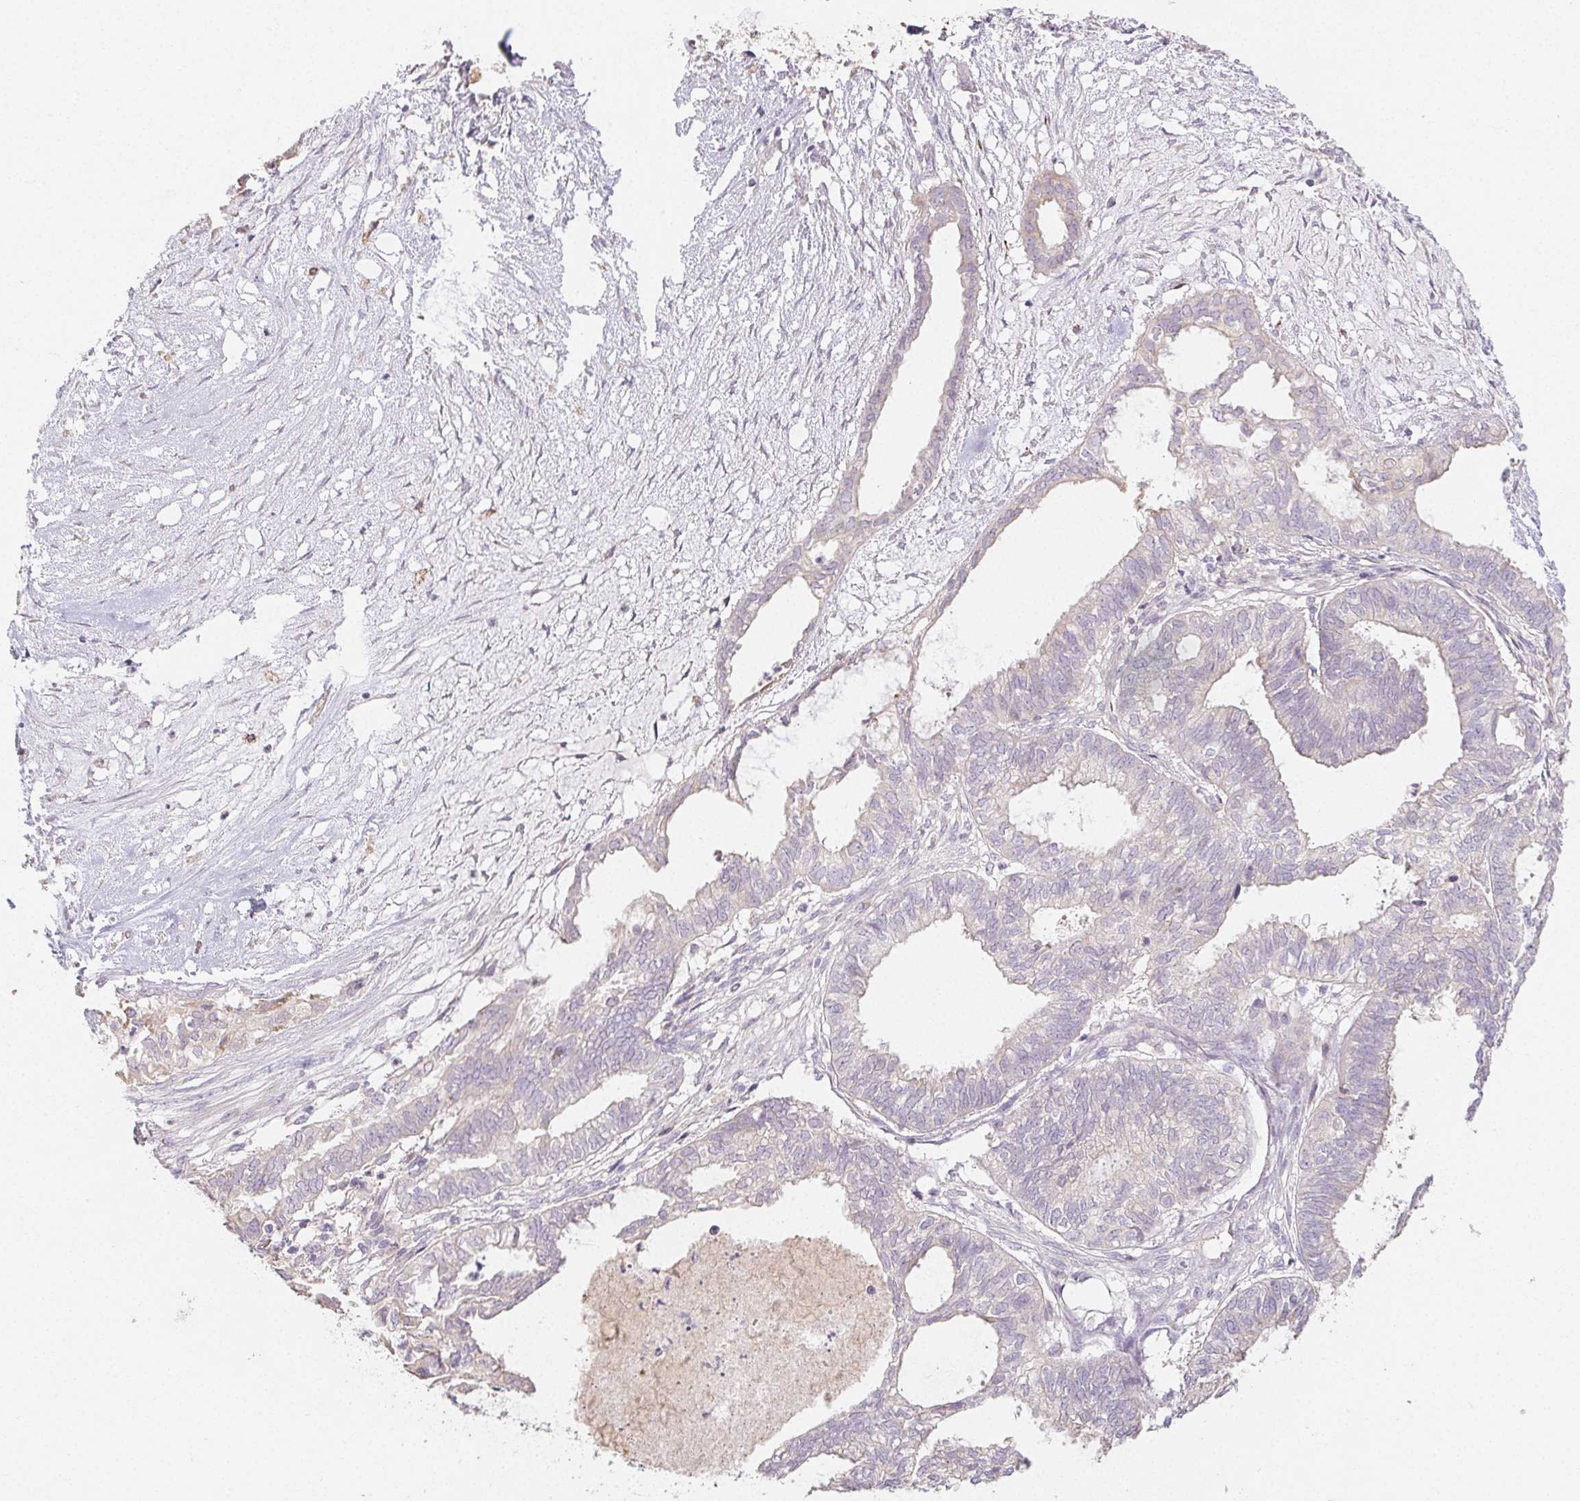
{"staining": {"intensity": "negative", "quantity": "none", "location": "none"}, "tissue": "ovarian cancer", "cell_type": "Tumor cells", "image_type": "cancer", "snomed": [{"axis": "morphology", "description": "Carcinoma, endometroid"}, {"axis": "topography", "description": "Ovary"}], "caption": "IHC image of neoplastic tissue: ovarian cancer stained with DAB shows no significant protein positivity in tumor cells. (Stains: DAB immunohistochemistry with hematoxylin counter stain, Microscopy: brightfield microscopy at high magnification).", "gene": "ACVR1B", "patient": {"sex": "female", "age": 64}}